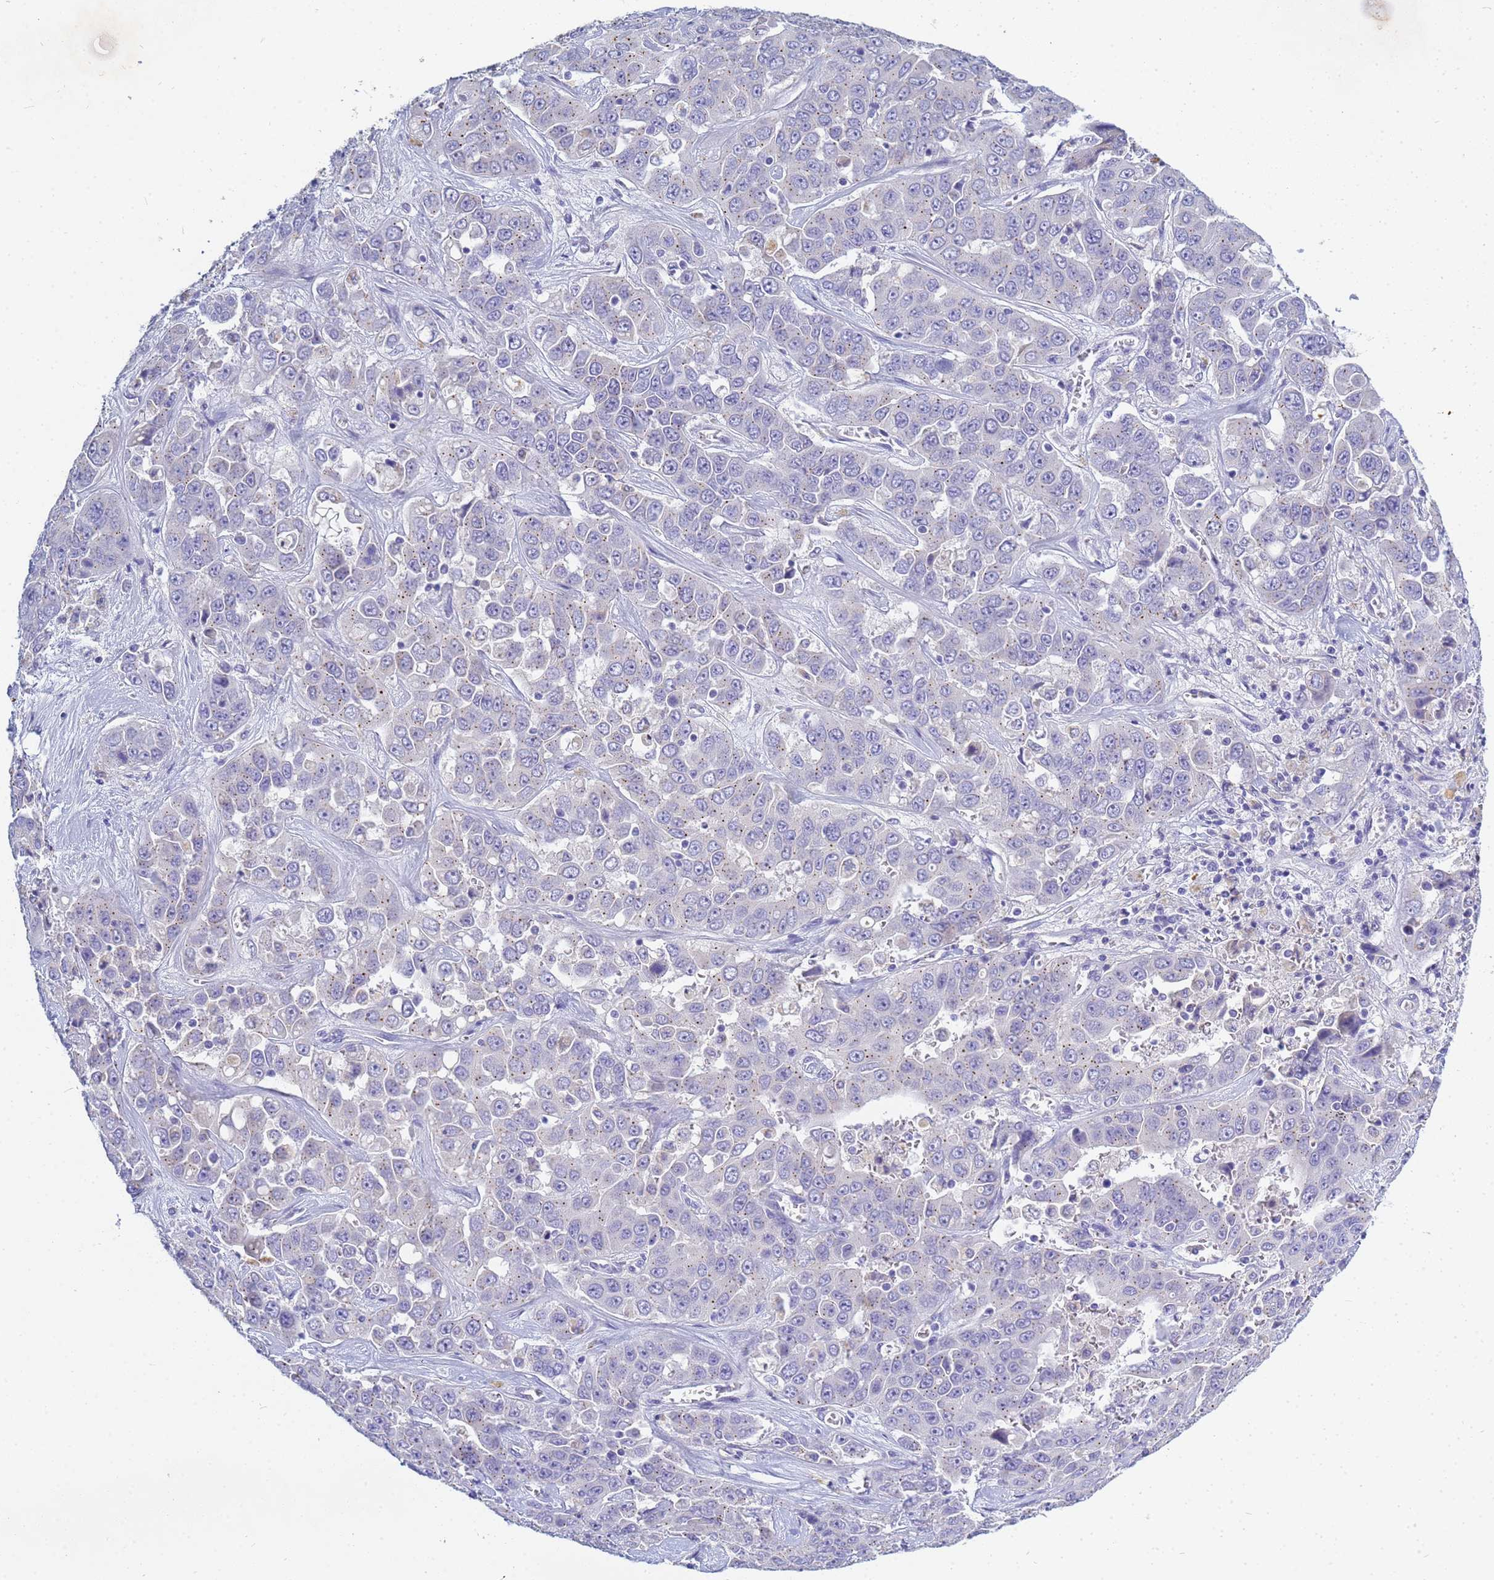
{"staining": {"intensity": "negative", "quantity": "none", "location": "none"}, "tissue": "liver cancer", "cell_type": "Tumor cells", "image_type": "cancer", "snomed": [{"axis": "morphology", "description": "Cholangiocarcinoma"}, {"axis": "topography", "description": "Liver"}], "caption": "An immunohistochemistry histopathology image of liver cancer (cholangiocarcinoma) is shown. There is no staining in tumor cells of liver cancer (cholangiocarcinoma).", "gene": "B3GNT8", "patient": {"sex": "female", "age": 52}}